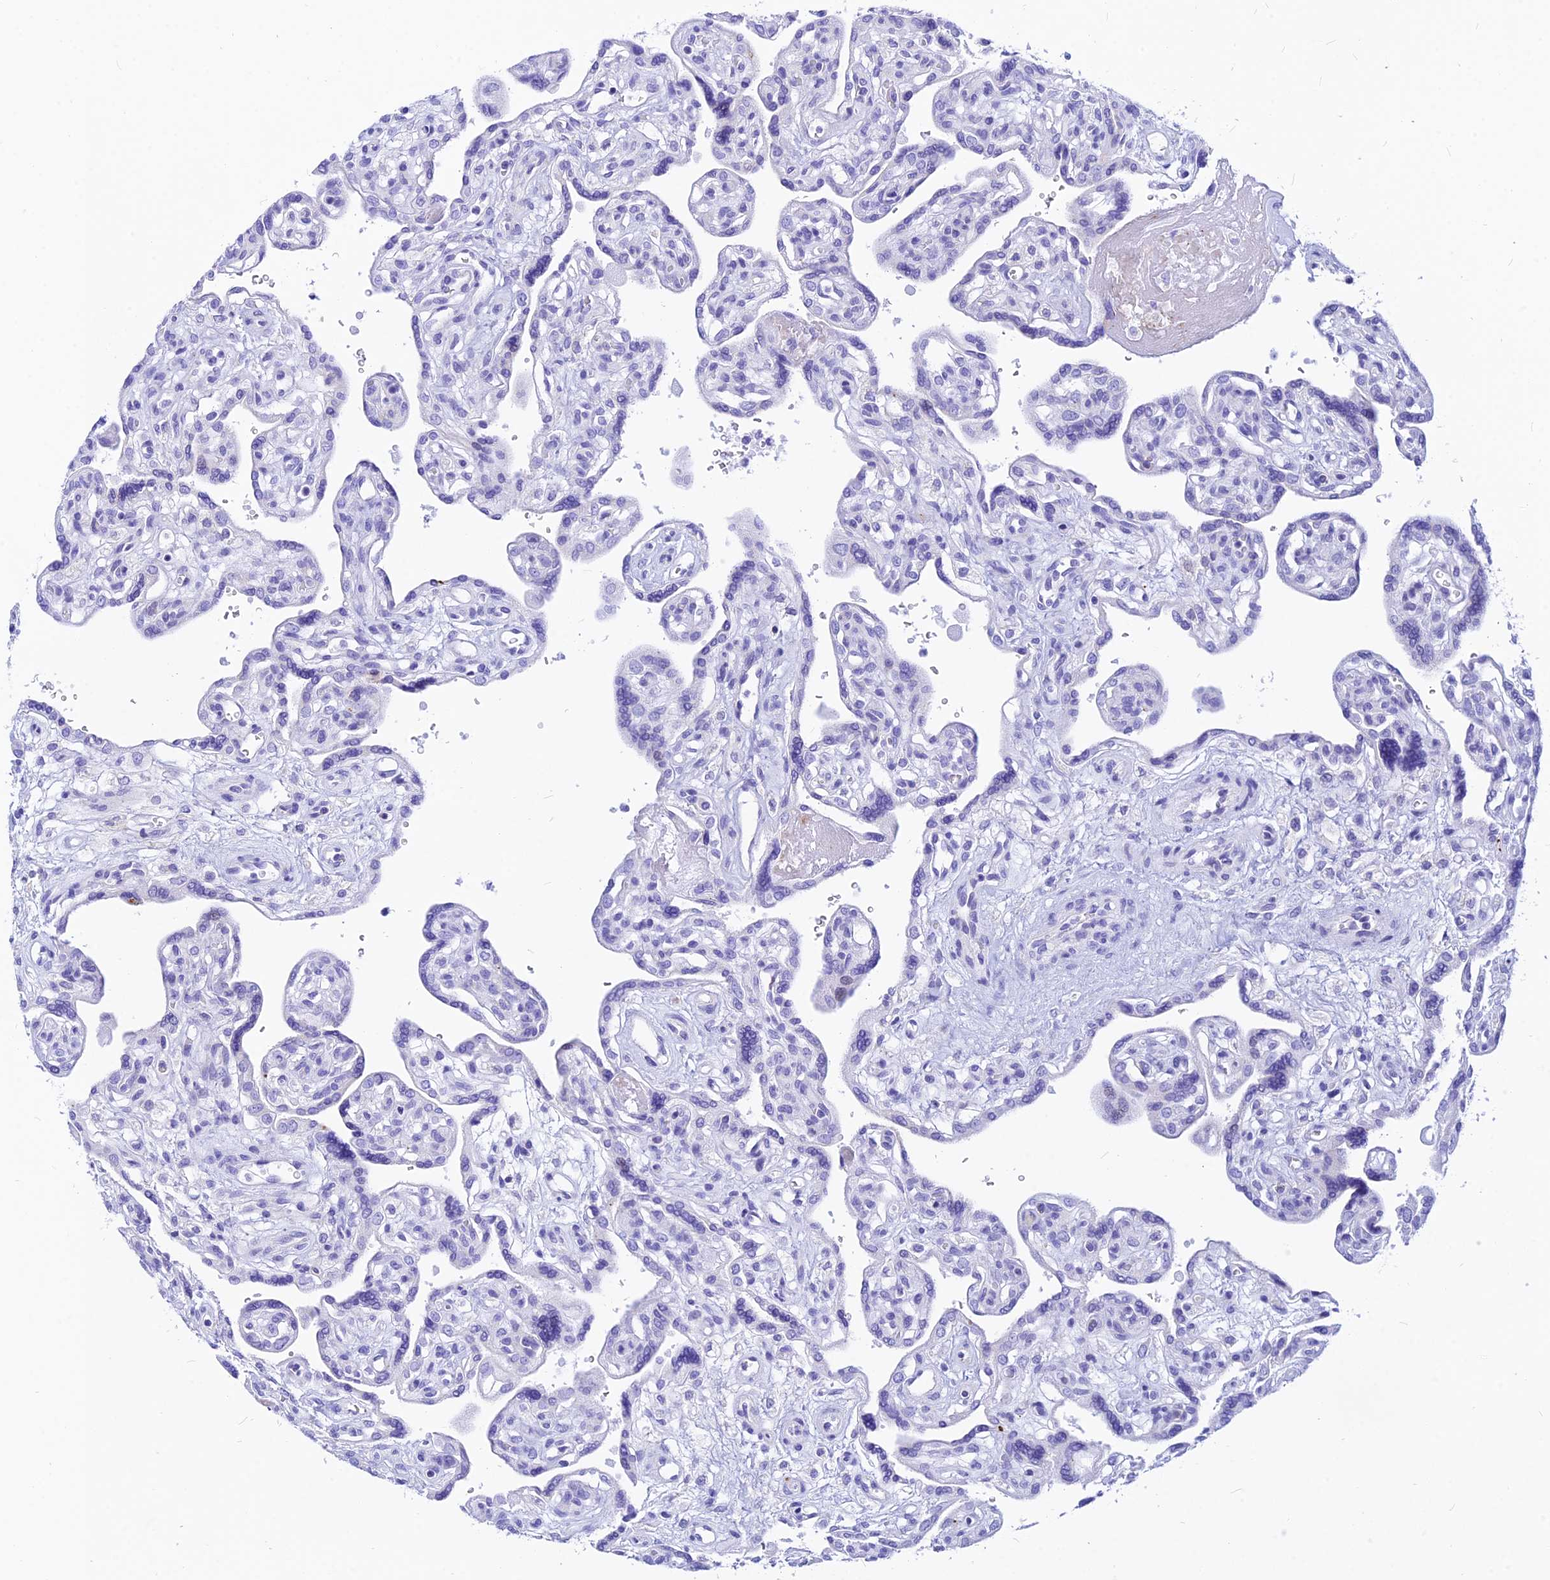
{"staining": {"intensity": "negative", "quantity": "none", "location": "none"}, "tissue": "placenta", "cell_type": "Trophoblastic cells", "image_type": "normal", "snomed": [{"axis": "morphology", "description": "Normal tissue, NOS"}, {"axis": "topography", "description": "Placenta"}], "caption": "Immunohistochemistry photomicrograph of unremarkable placenta stained for a protein (brown), which shows no positivity in trophoblastic cells.", "gene": "CNOT6", "patient": {"sex": "female", "age": 39}}